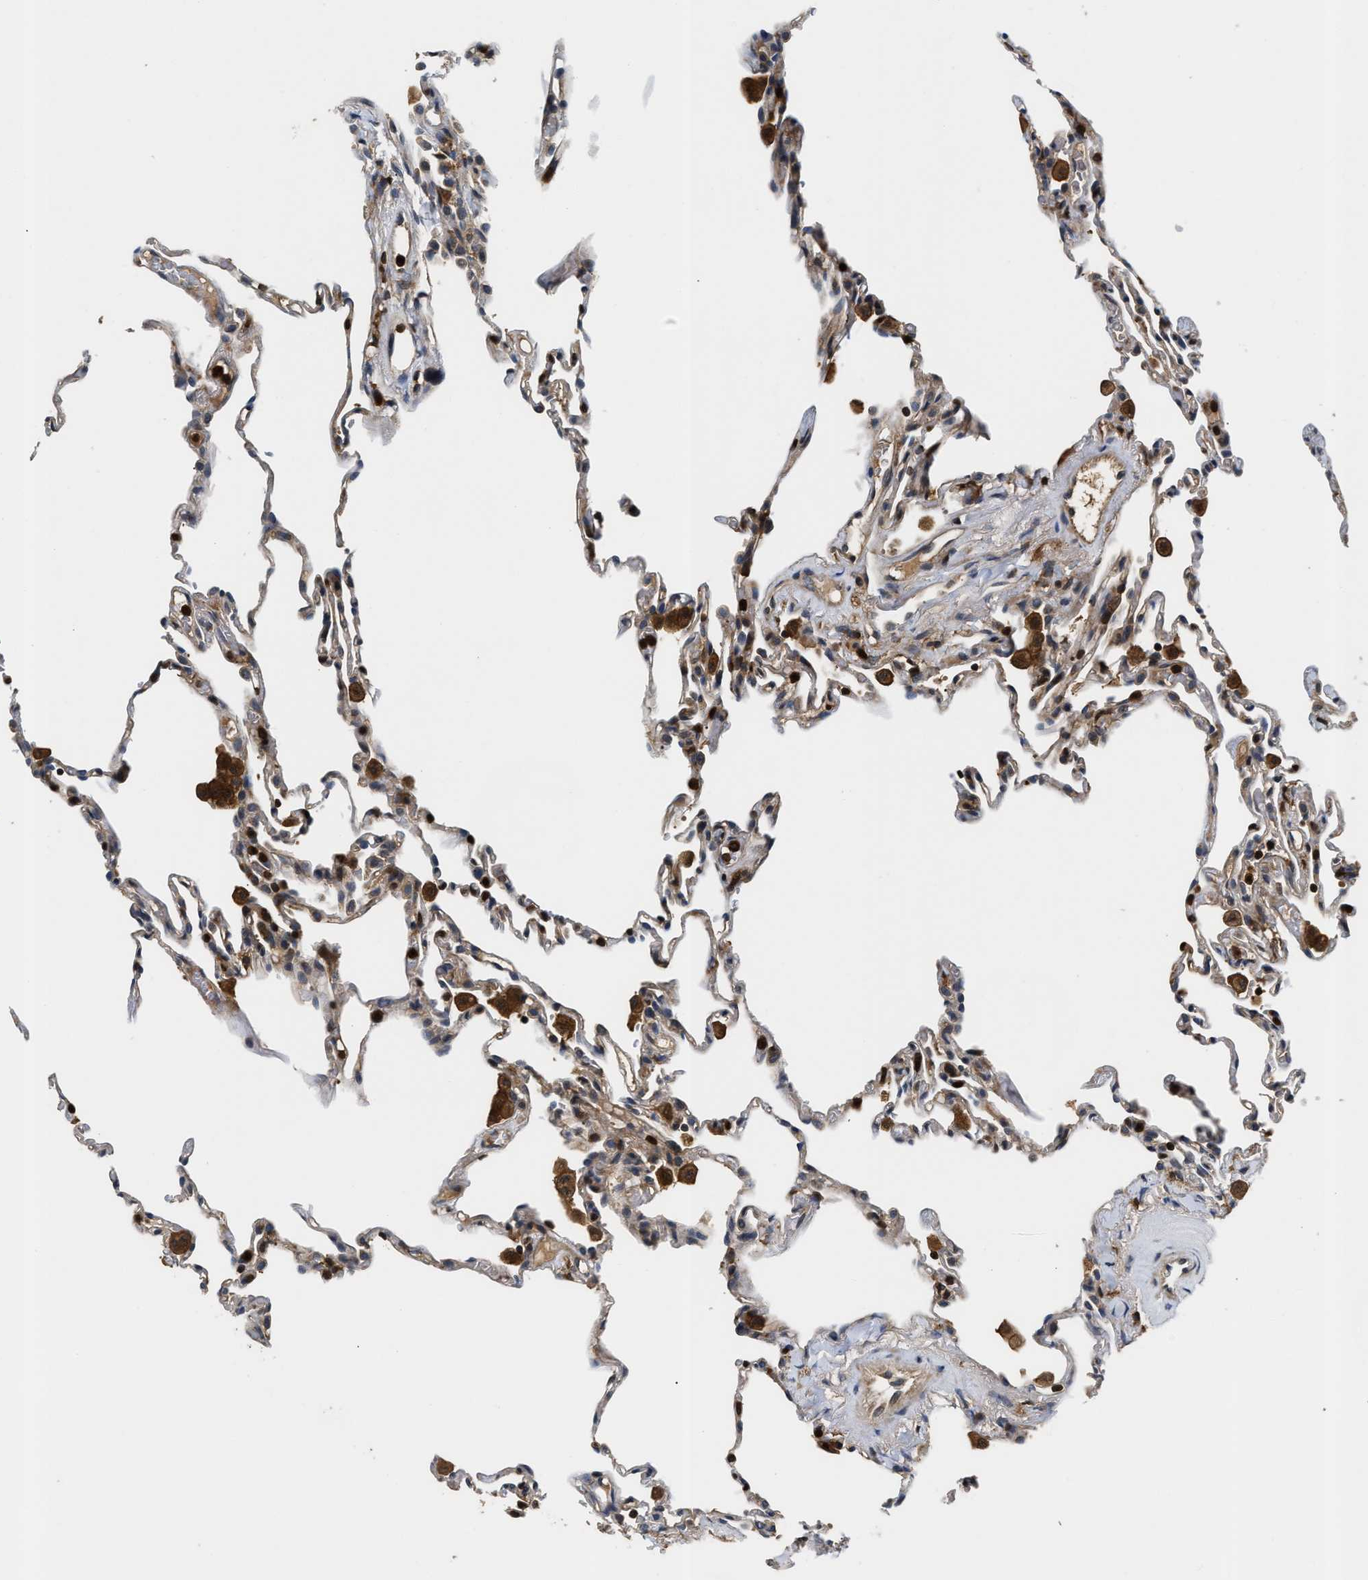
{"staining": {"intensity": "weak", "quantity": "25%-75%", "location": "cytoplasmic/membranous"}, "tissue": "lung", "cell_type": "Alveolar cells", "image_type": "normal", "snomed": [{"axis": "morphology", "description": "Normal tissue, NOS"}, {"axis": "topography", "description": "Lung"}], "caption": "This is an image of IHC staining of unremarkable lung, which shows weak expression in the cytoplasmic/membranous of alveolar cells.", "gene": "OSTF1", "patient": {"sex": "male", "age": 59}}